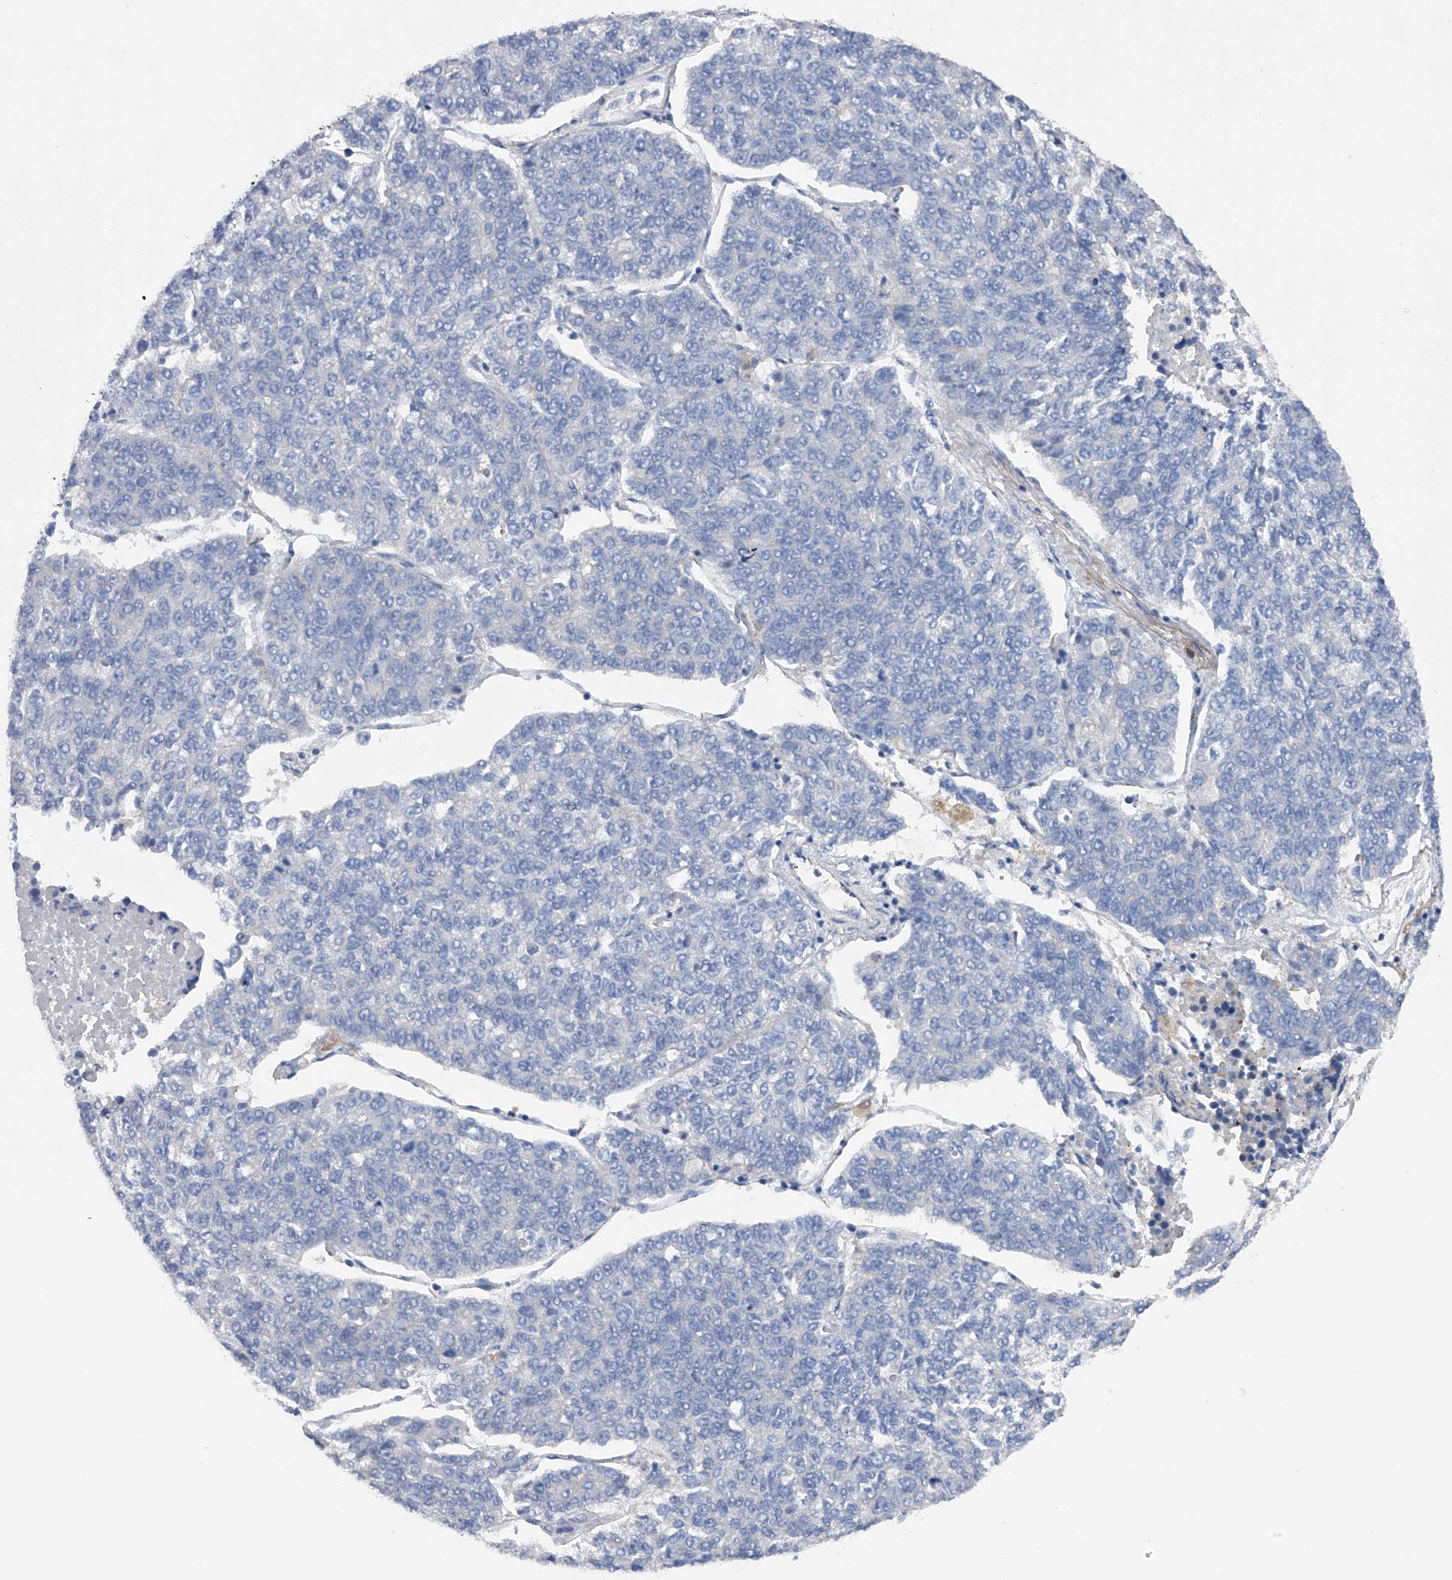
{"staining": {"intensity": "negative", "quantity": "none", "location": "none"}, "tissue": "lung cancer", "cell_type": "Tumor cells", "image_type": "cancer", "snomed": [{"axis": "morphology", "description": "Adenocarcinoma, NOS"}, {"axis": "topography", "description": "Lung"}], "caption": "Photomicrograph shows no protein positivity in tumor cells of lung cancer (adenocarcinoma) tissue. (Immunohistochemistry, brightfield microscopy, high magnification).", "gene": "RWDD2A", "patient": {"sex": "male", "age": 49}}